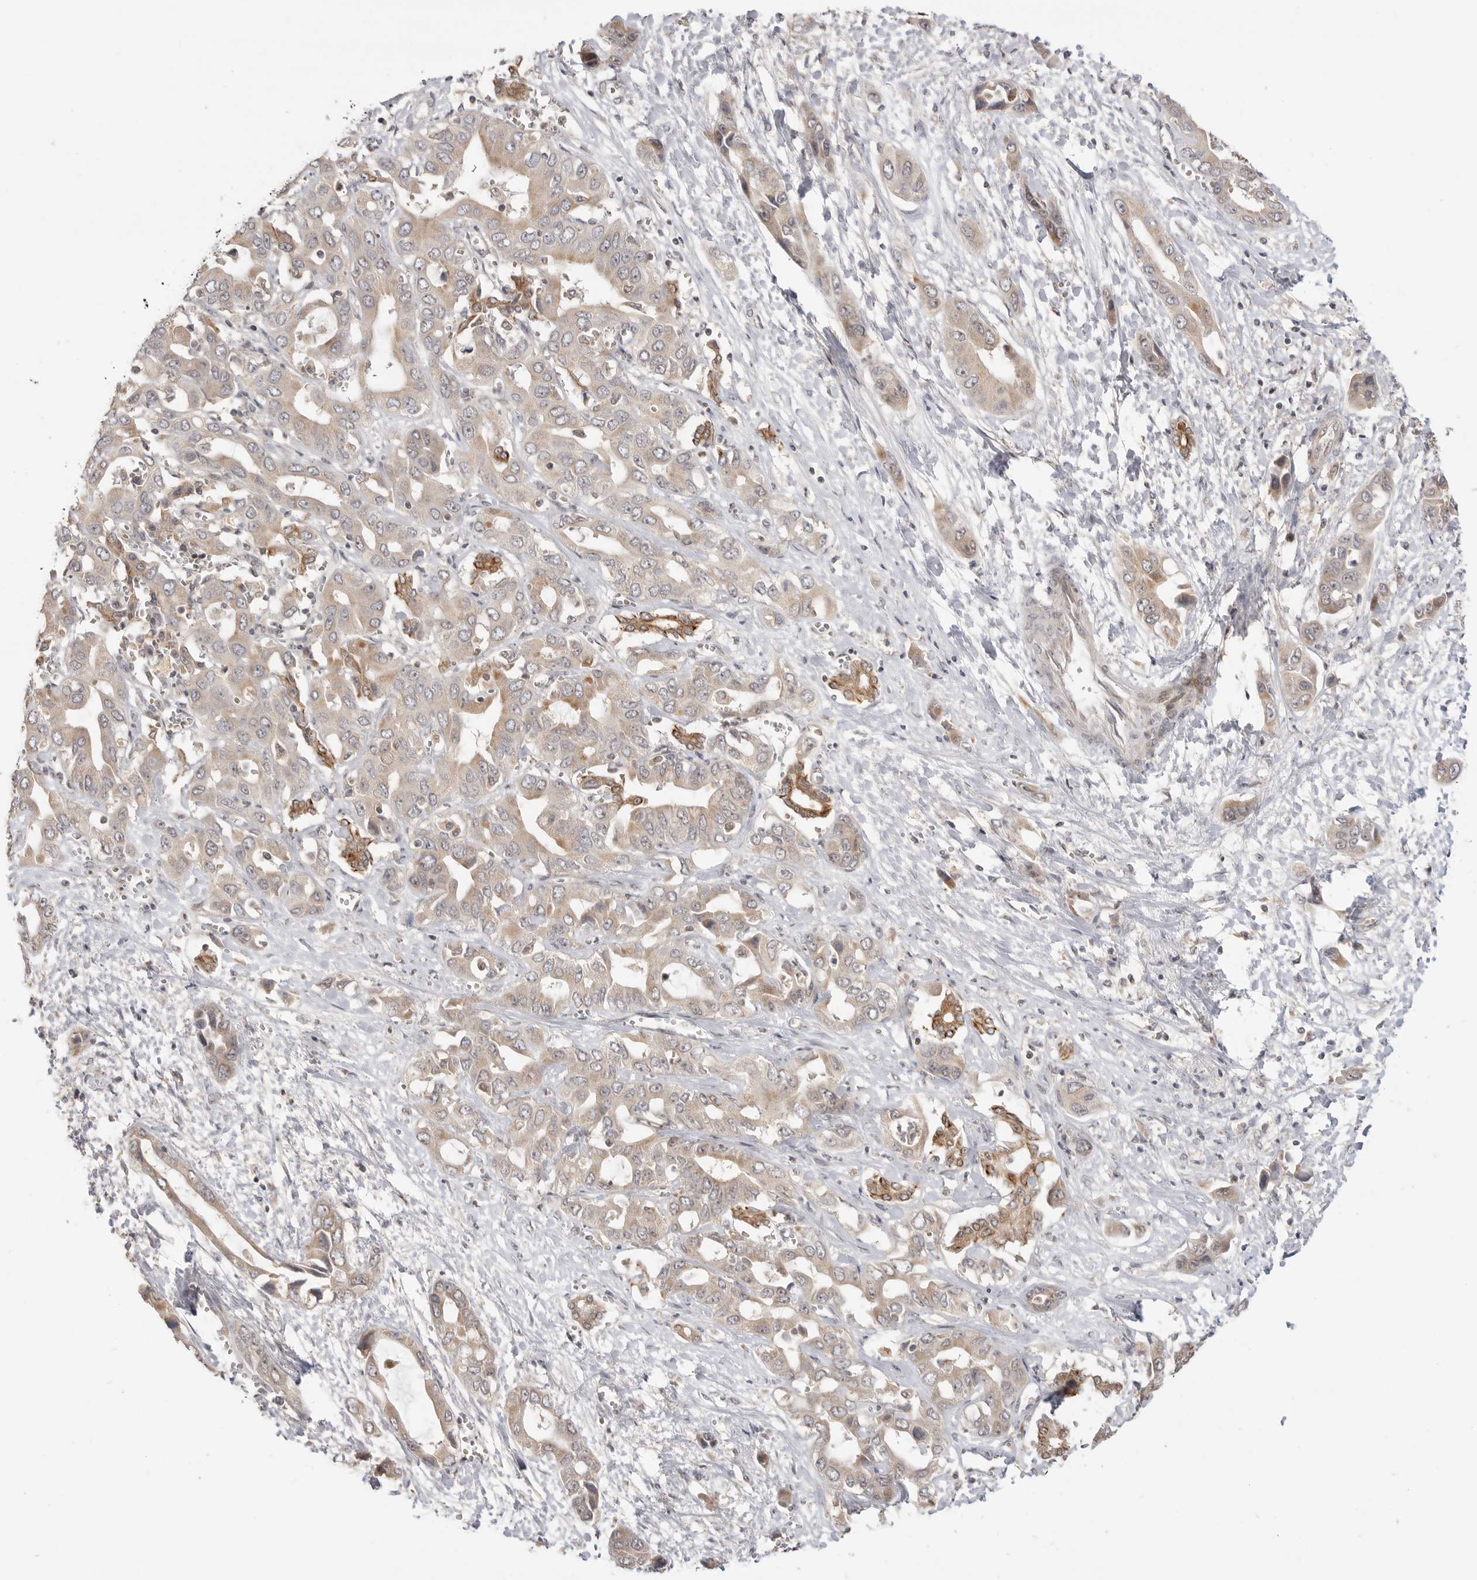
{"staining": {"intensity": "weak", "quantity": ">75%", "location": "cytoplasmic/membranous"}, "tissue": "liver cancer", "cell_type": "Tumor cells", "image_type": "cancer", "snomed": [{"axis": "morphology", "description": "Cholangiocarcinoma"}, {"axis": "topography", "description": "Liver"}], "caption": "Liver cholangiocarcinoma stained with a protein marker reveals weak staining in tumor cells.", "gene": "ALKAL1", "patient": {"sex": "female", "age": 52}}